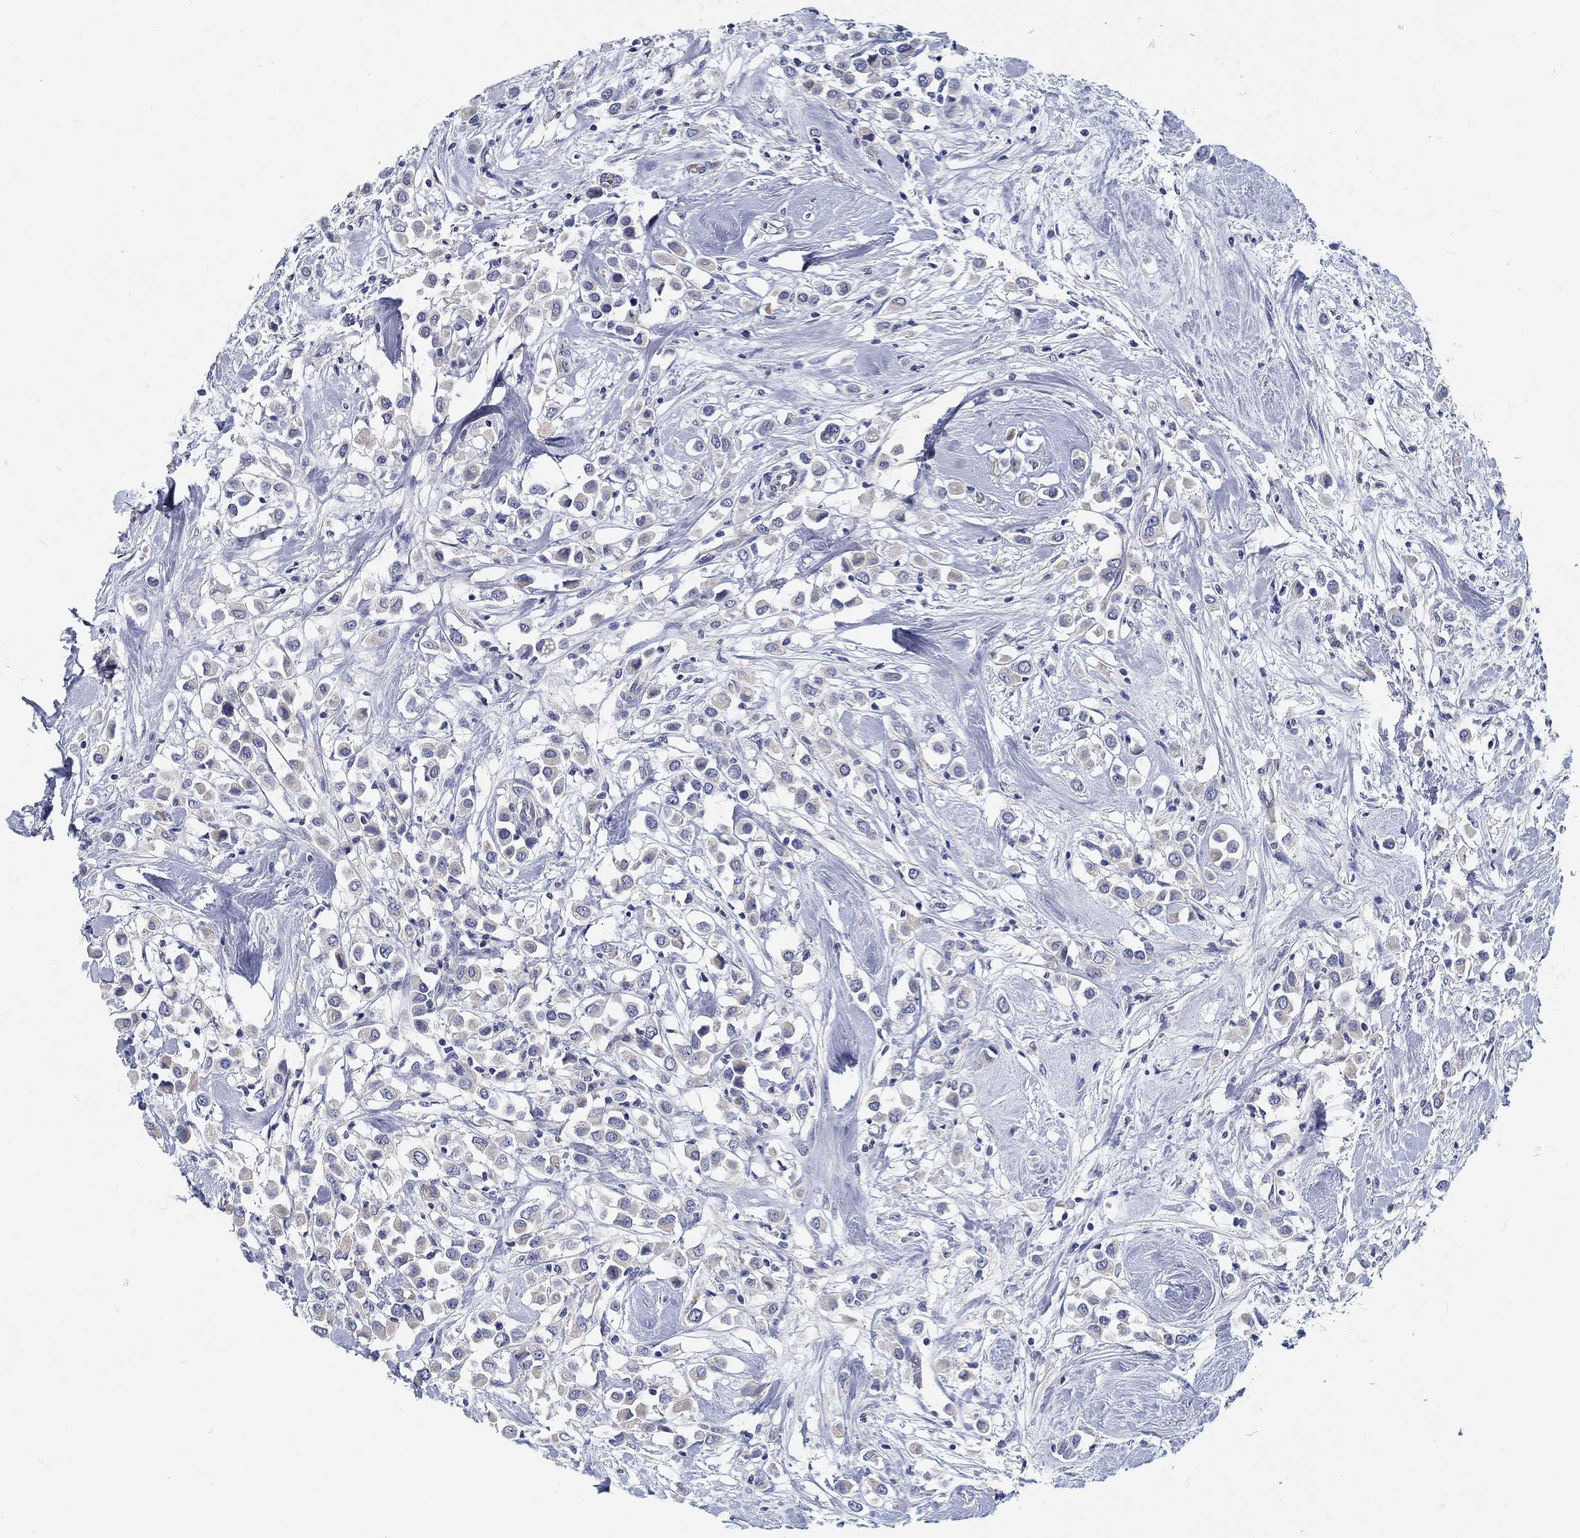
{"staining": {"intensity": "negative", "quantity": "none", "location": "none"}, "tissue": "breast cancer", "cell_type": "Tumor cells", "image_type": "cancer", "snomed": [{"axis": "morphology", "description": "Duct carcinoma"}, {"axis": "topography", "description": "Breast"}], "caption": "Tumor cells show no significant protein positivity in breast invasive ductal carcinoma.", "gene": "MYBPC1", "patient": {"sex": "female", "age": 61}}